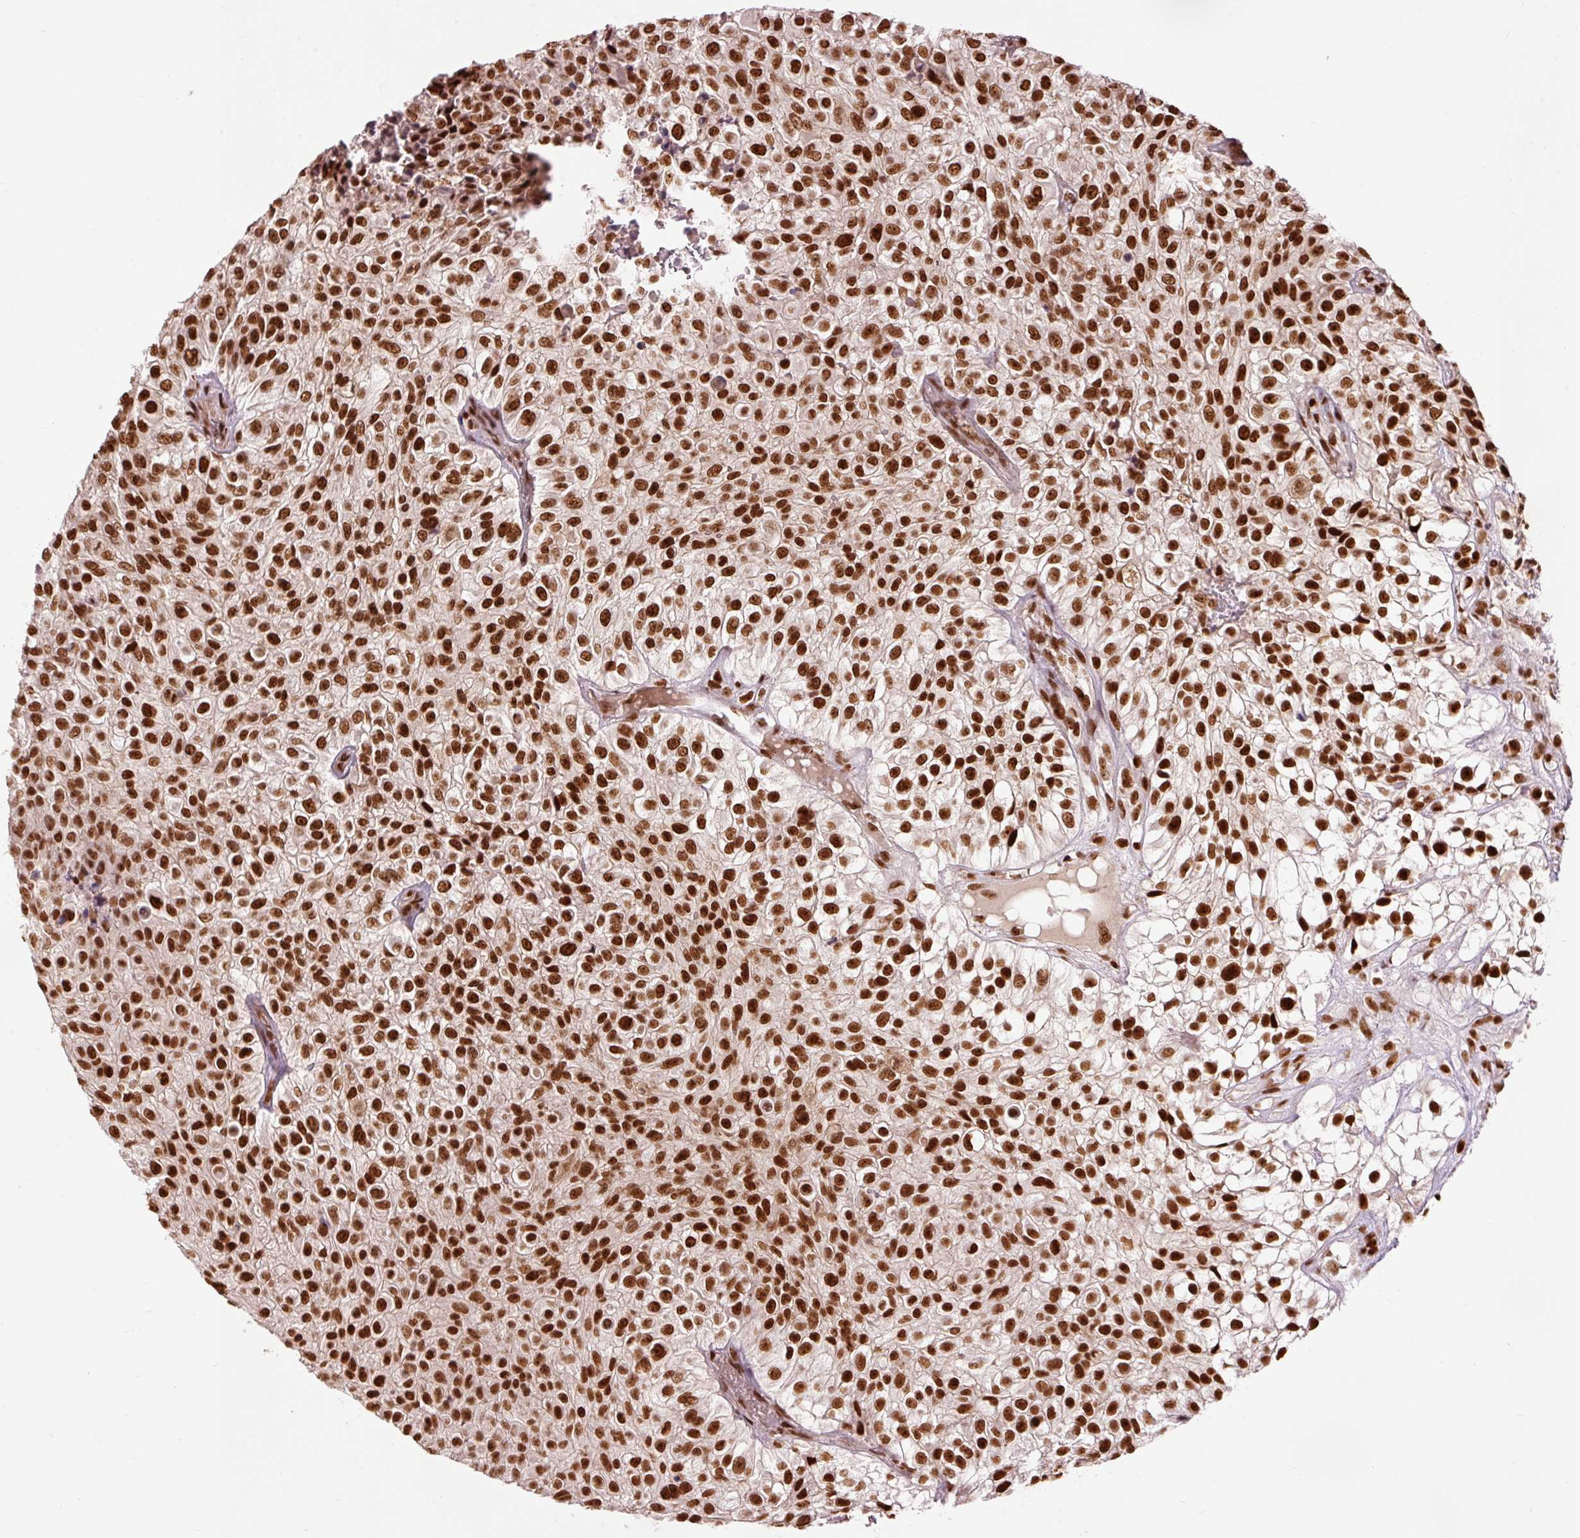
{"staining": {"intensity": "strong", "quantity": ">75%", "location": "nuclear"}, "tissue": "urothelial cancer", "cell_type": "Tumor cells", "image_type": "cancer", "snomed": [{"axis": "morphology", "description": "Urothelial carcinoma, High grade"}, {"axis": "topography", "description": "Urinary bladder"}], "caption": "This is a photomicrograph of immunohistochemistry (IHC) staining of urothelial cancer, which shows strong staining in the nuclear of tumor cells.", "gene": "ZBTB44", "patient": {"sex": "male", "age": 56}}